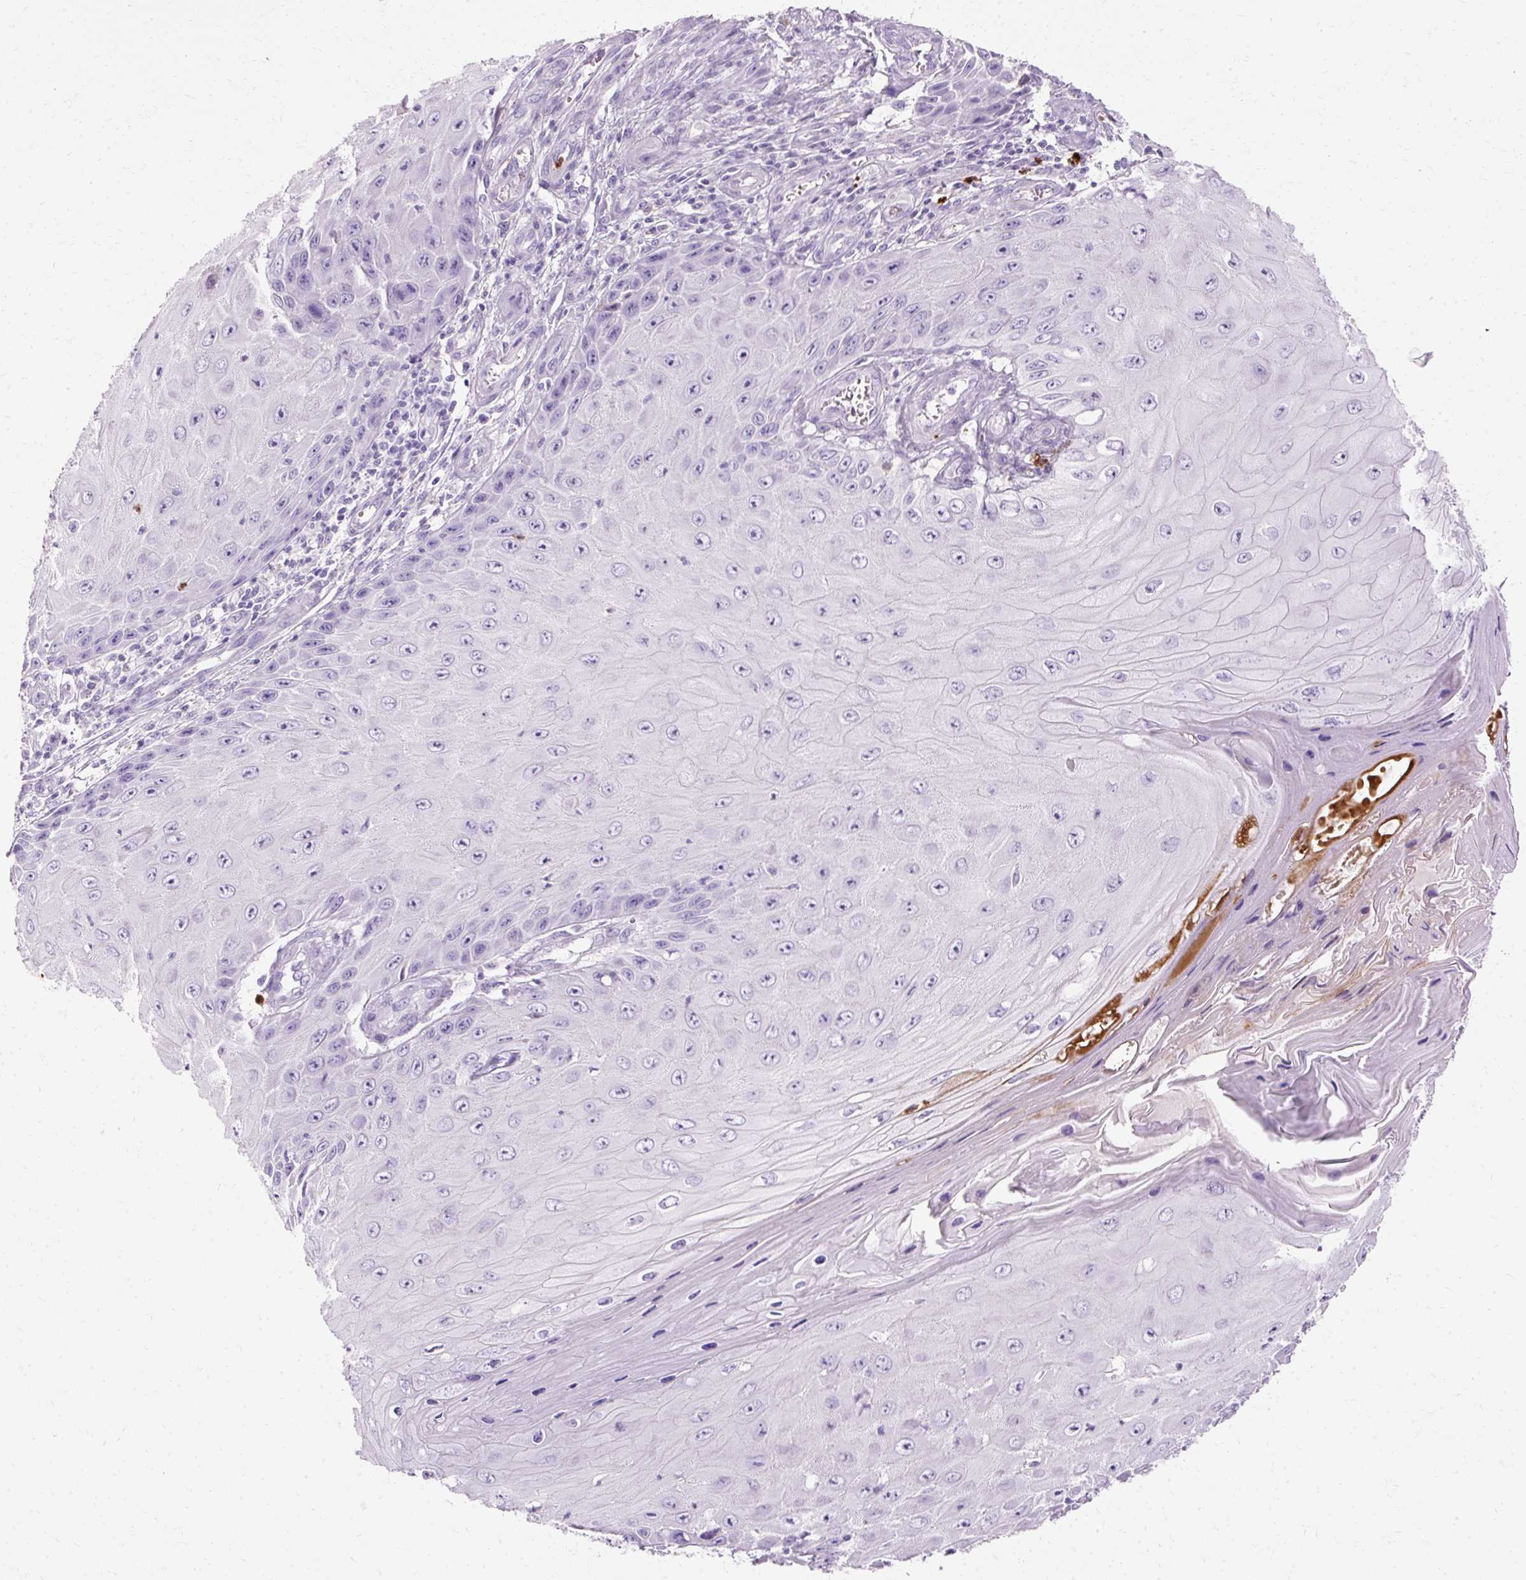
{"staining": {"intensity": "negative", "quantity": "none", "location": "none"}, "tissue": "skin cancer", "cell_type": "Tumor cells", "image_type": "cancer", "snomed": [{"axis": "morphology", "description": "Squamous cell carcinoma, NOS"}, {"axis": "topography", "description": "Skin"}], "caption": "Tumor cells are negative for brown protein staining in skin cancer.", "gene": "DEFA1", "patient": {"sex": "female", "age": 73}}